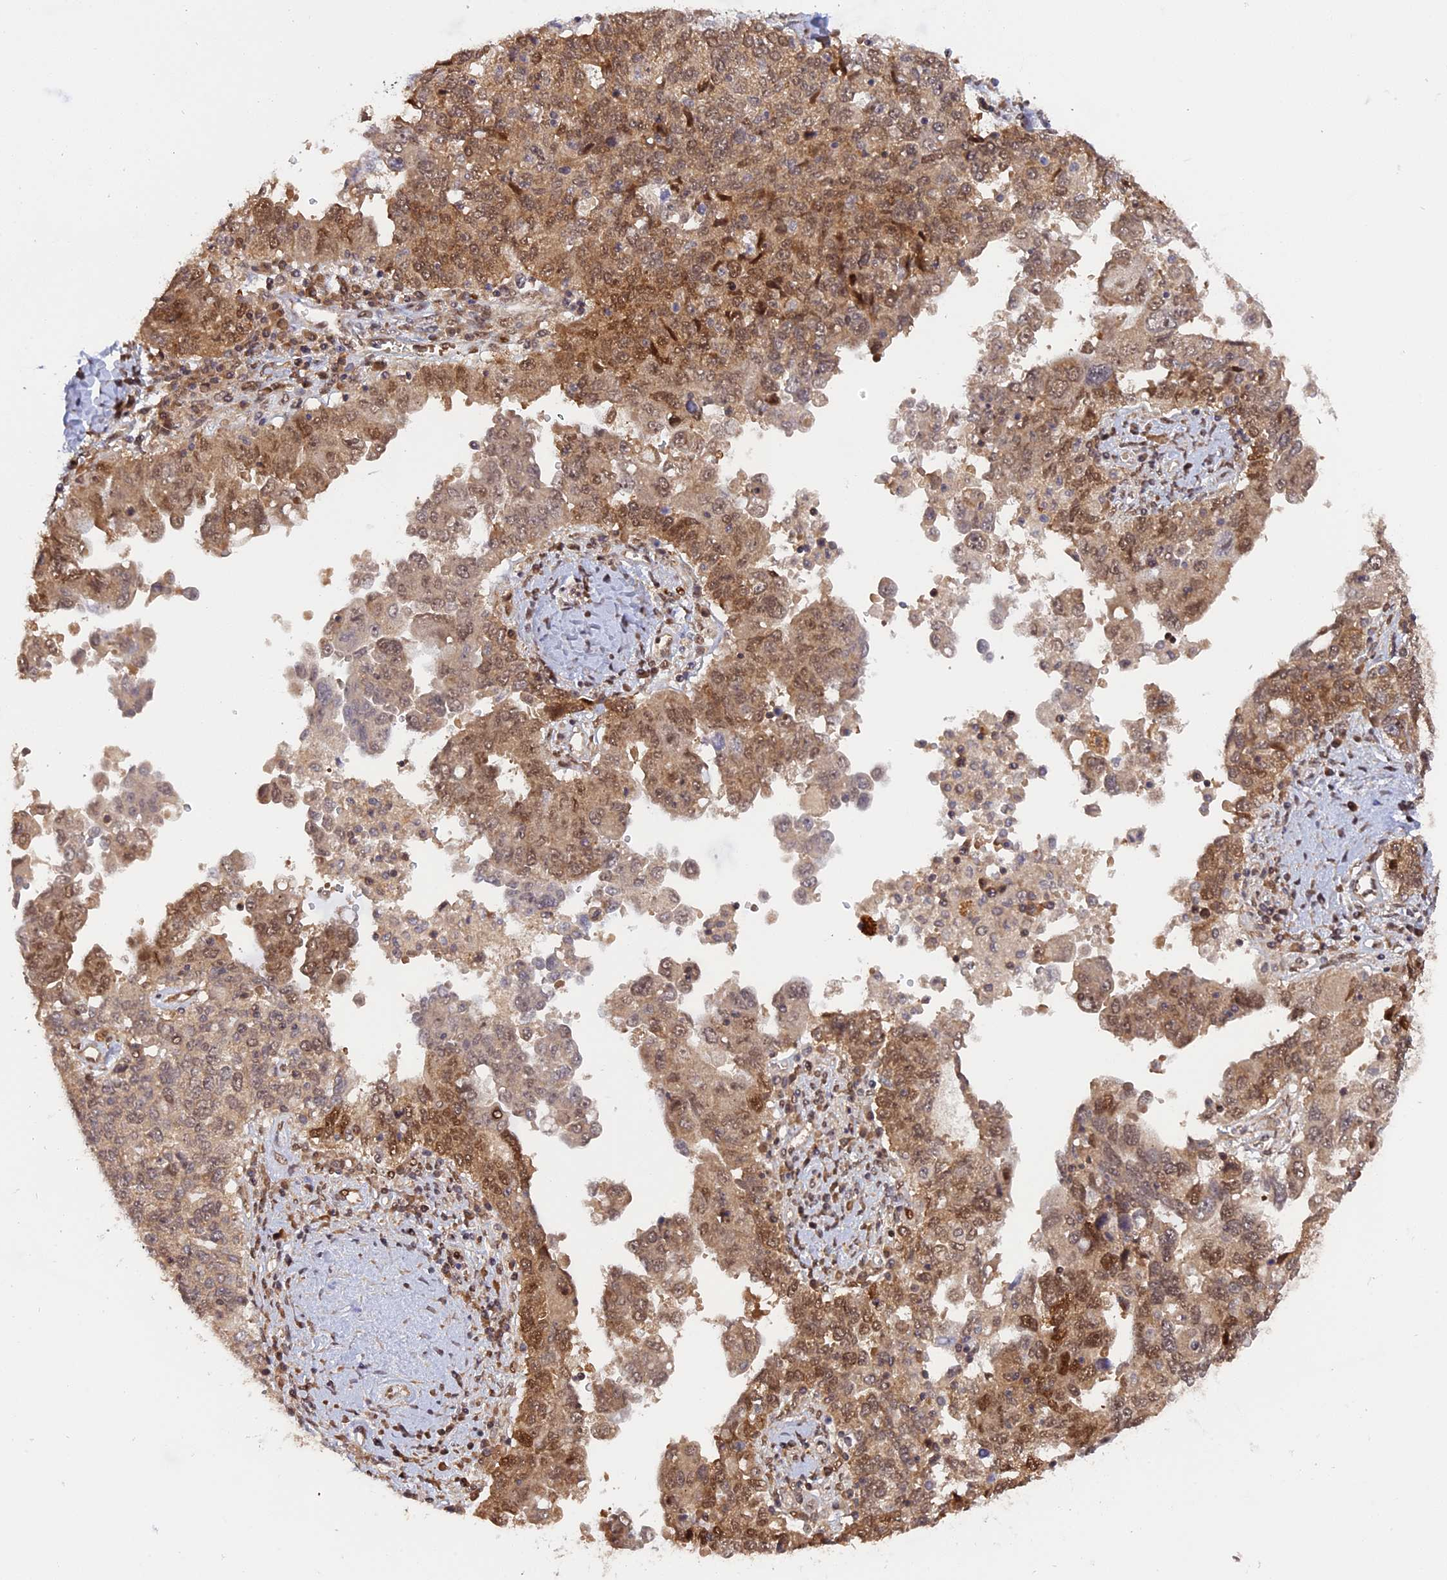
{"staining": {"intensity": "moderate", "quantity": ">75%", "location": "cytoplasmic/membranous,nuclear"}, "tissue": "ovarian cancer", "cell_type": "Tumor cells", "image_type": "cancer", "snomed": [{"axis": "morphology", "description": "Carcinoma, endometroid"}, {"axis": "topography", "description": "Ovary"}], "caption": "Protein expression analysis of human ovarian cancer (endometroid carcinoma) reveals moderate cytoplasmic/membranous and nuclear expression in approximately >75% of tumor cells.", "gene": "ZNF428", "patient": {"sex": "female", "age": 62}}